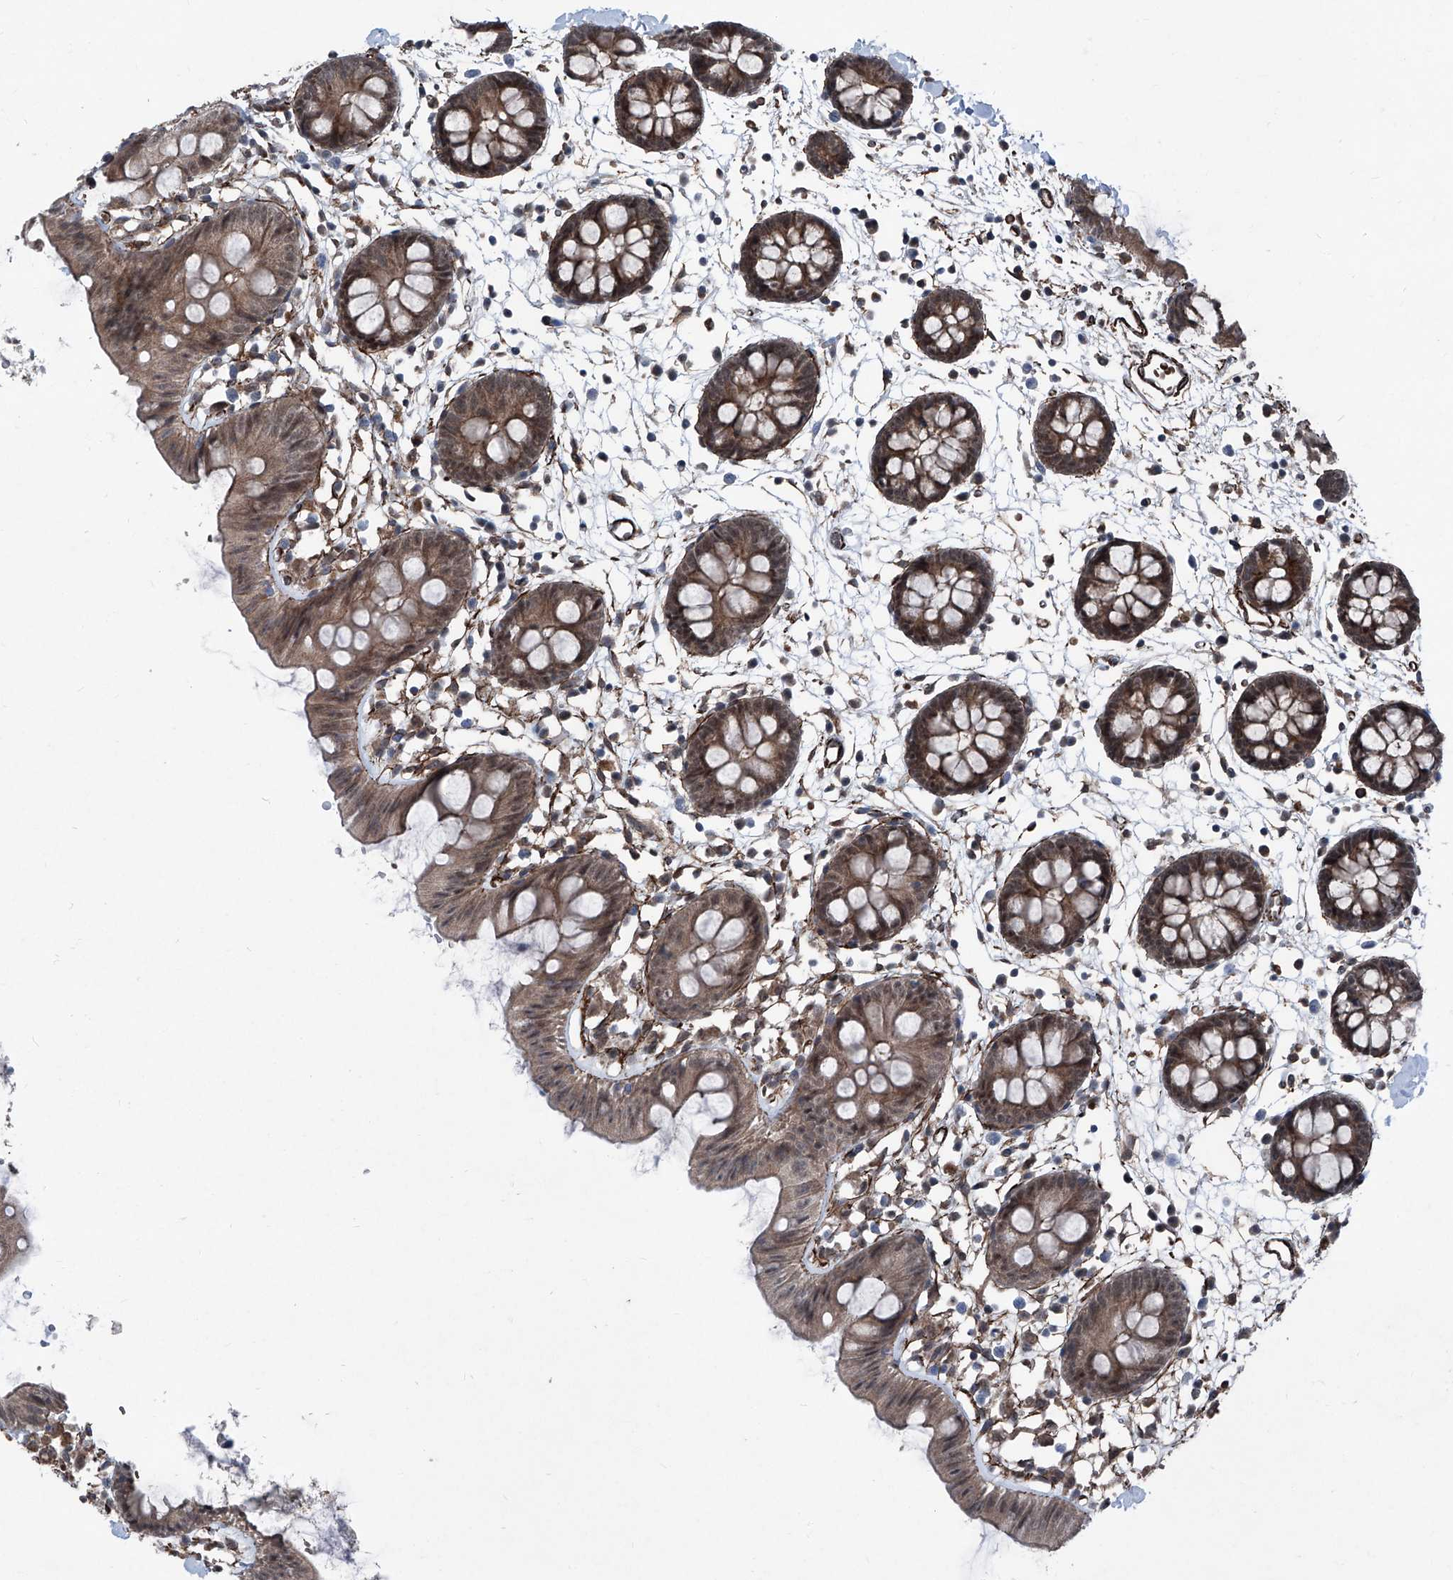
{"staining": {"intensity": "strong", "quantity": ">75%", "location": "cytoplasmic/membranous"}, "tissue": "colon", "cell_type": "Endothelial cells", "image_type": "normal", "snomed": [{"axis": "morphology", "description": "Normal tissue, NOS"}, {"axis": "topography", "description": "Colon"}], "caption": "Protein expression analysis of benign colon displays strong cytoplasmic/membranous positivity in approximately >75% of endothelial cells.", "gene": "COA7", "patient": {"sex": "male", "age": 56}}